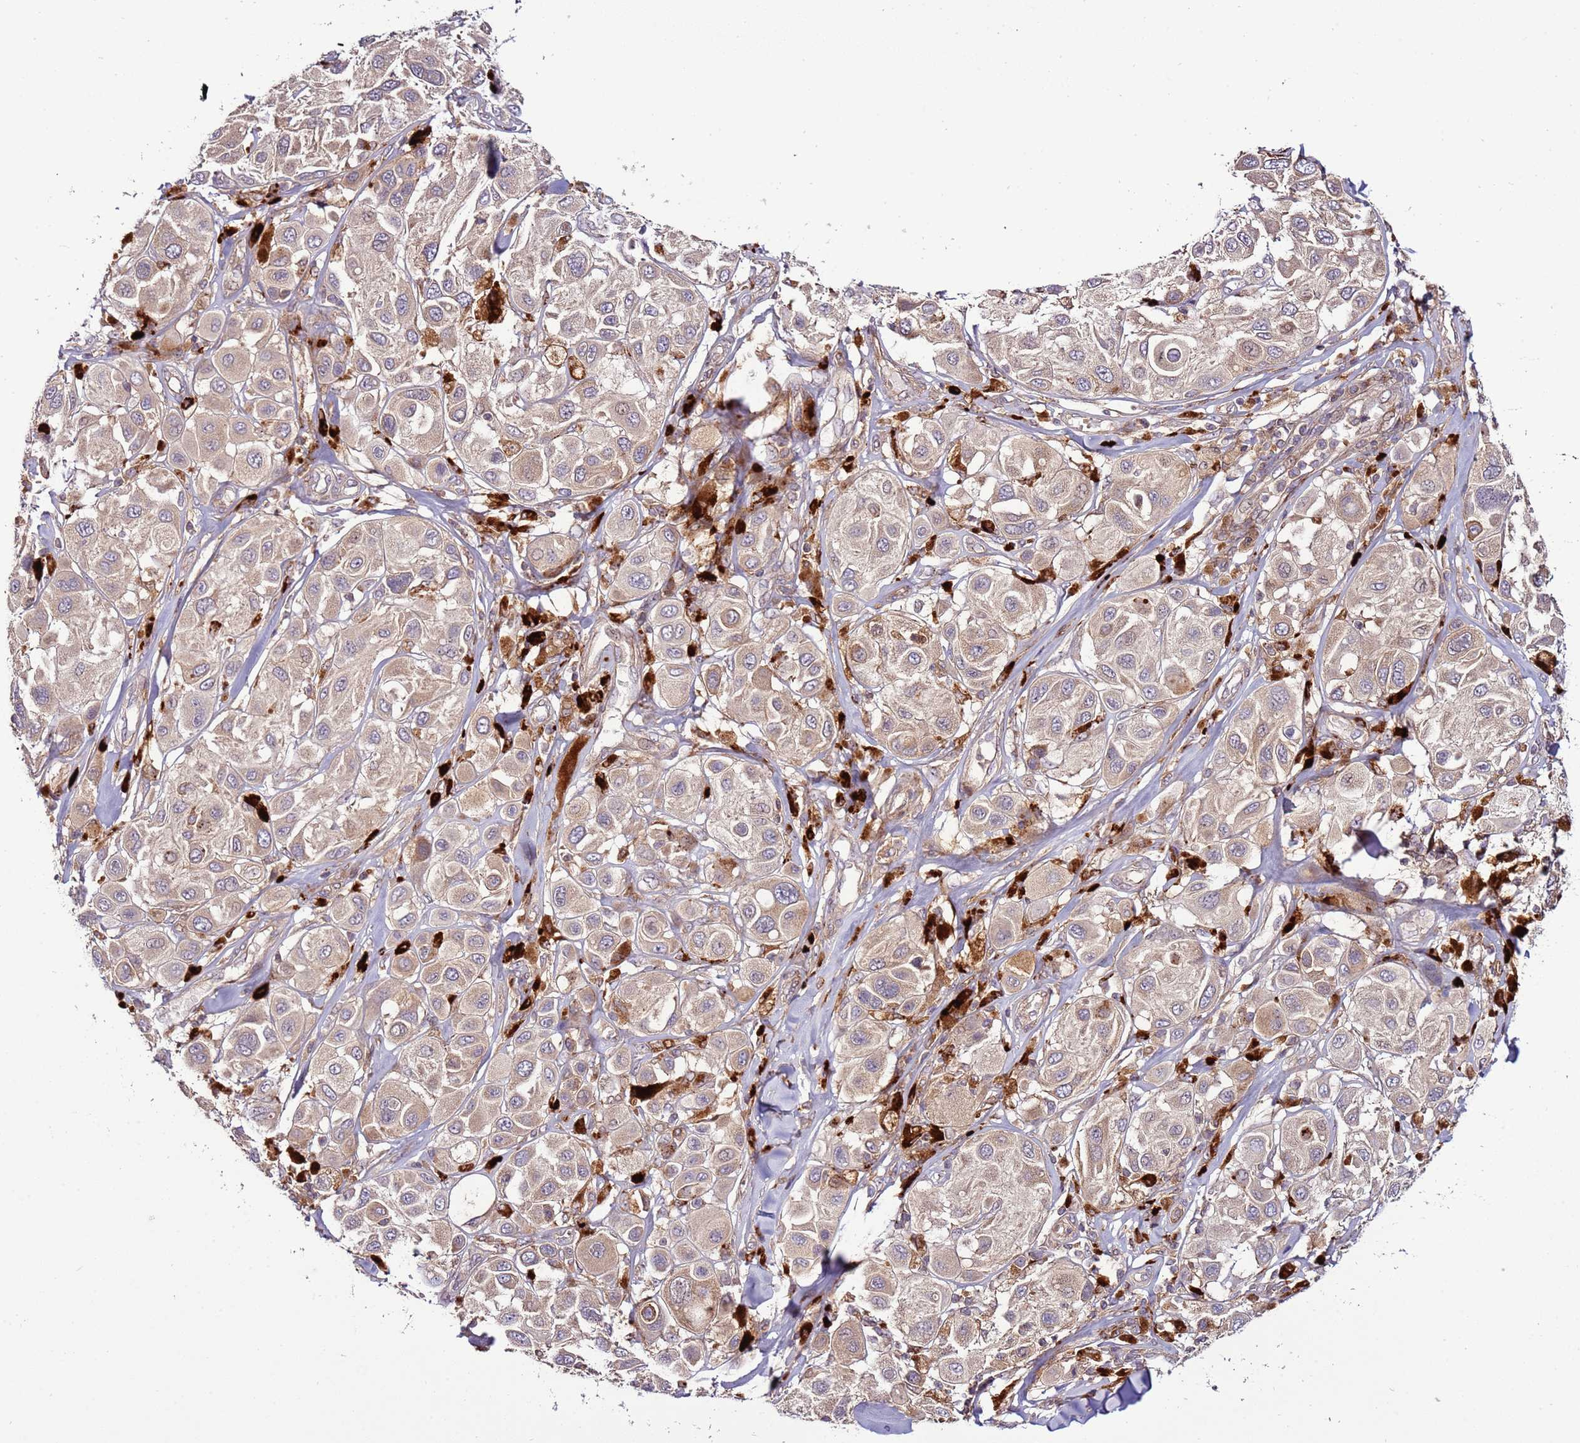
{"staining": {"intensity": "weak", "quantity": "25%-75%", "location": "cytoplasmic/membranous"}, "tissue": "melanoma", "cell_type": "Tumor cells", "image_type": "cancer", "snomed": [{"axis": "morphology", "description": "Malignant melanoma, Metastatic site"}, {"axis": "topography", "description": "Skin"}], "caption": "Tumor cells reveal low levels of weak cytoplasmic/membranous expression in approximately 25%-75% of cells in human melanoma.", "gene": "ZNF624", "patient": {"sex": "male", "age": 41}}